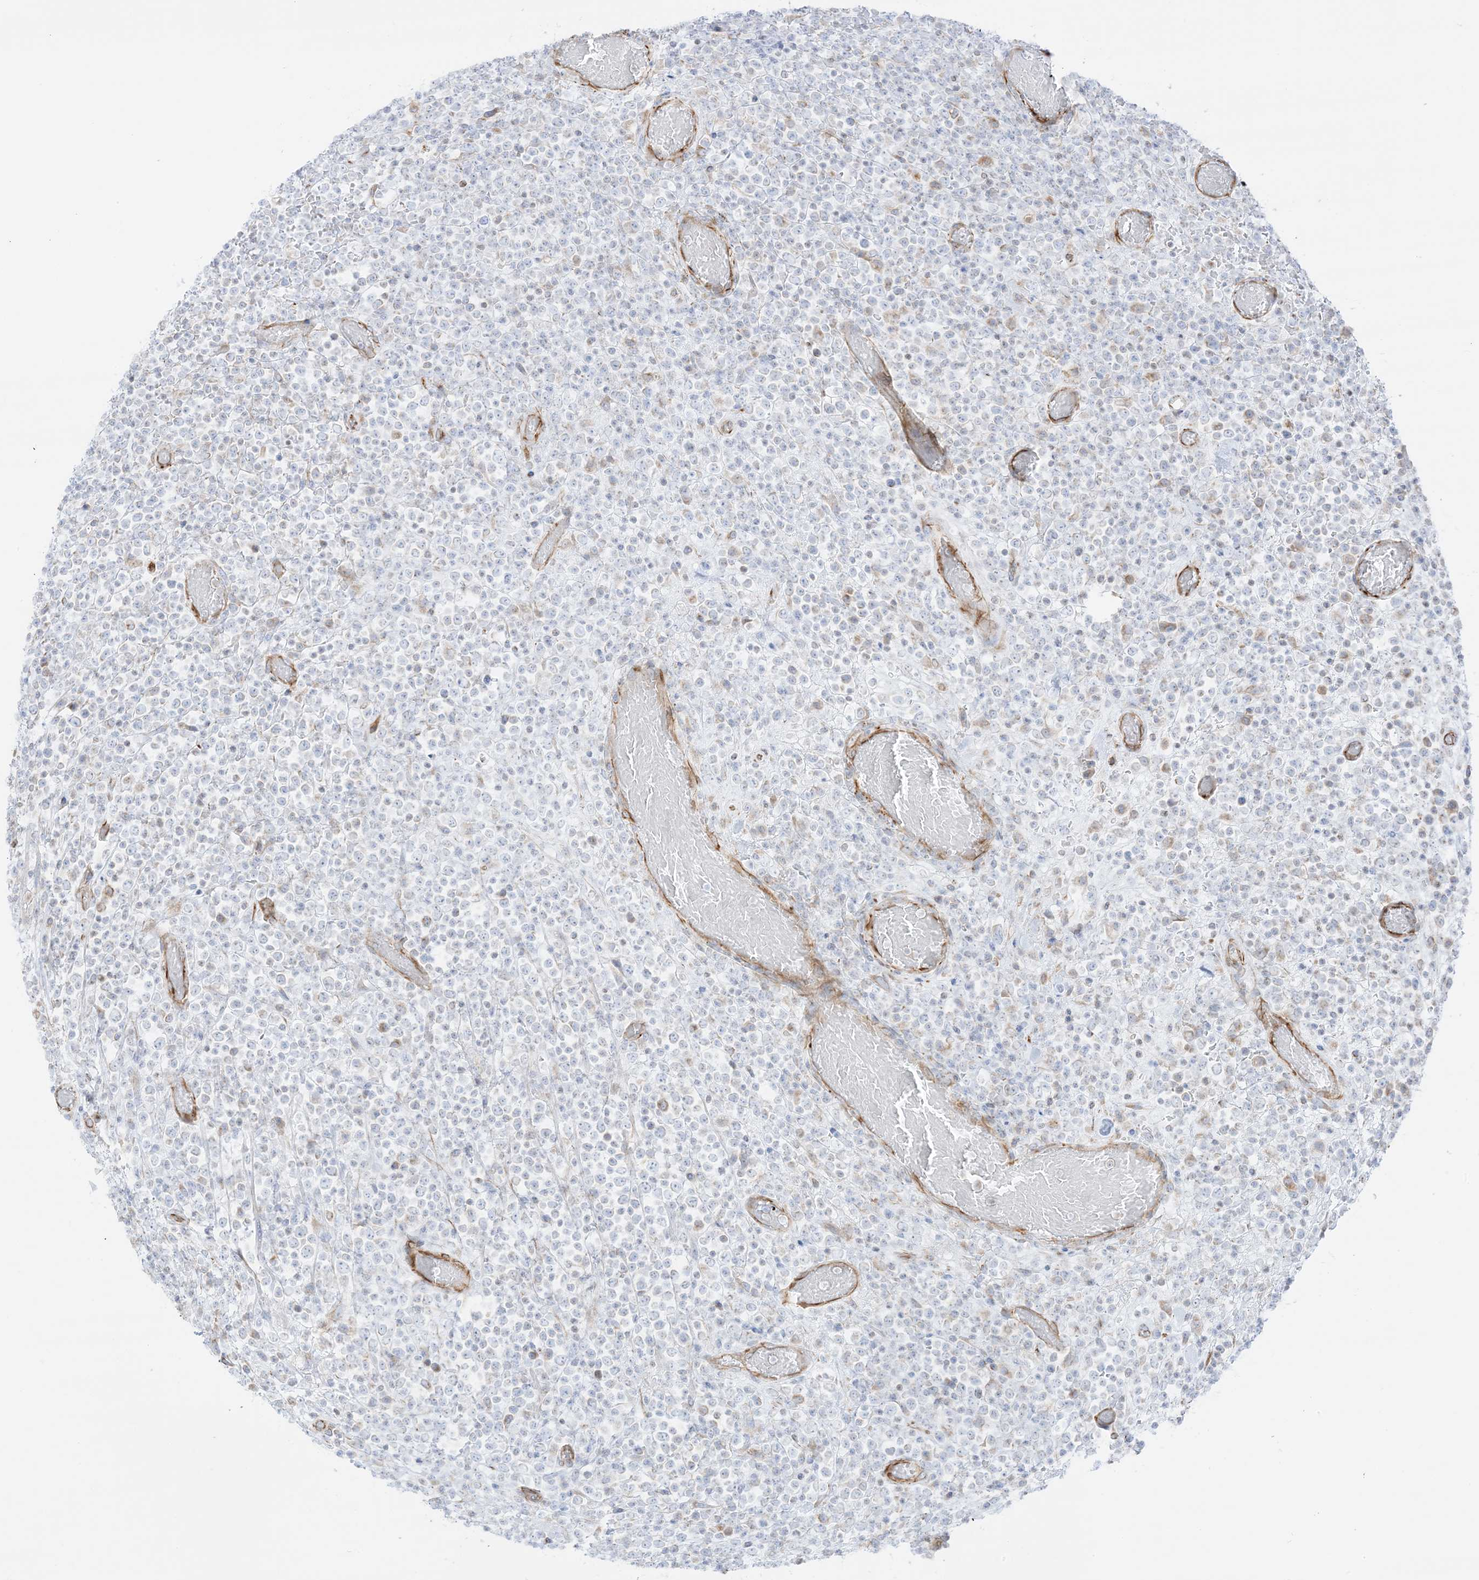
{"staining": {"intensity": "negative", "quantity": "none", "location": "none"}, "tissue": "lymphoma", "cell_type": "Tumor cells", "image_type": "cancer", "snomed": [{"axis": "morphology", "description": "Malignant lymphoma, non-Hodgkin's type, High grade"}, {"axis": "topography", "description": "Colon"}], "caption": "The micrograph exhibits no staining of tumor cells in lymphoma.", "gene": "PID1", "patient": {"sex": "female", "age": 53}}